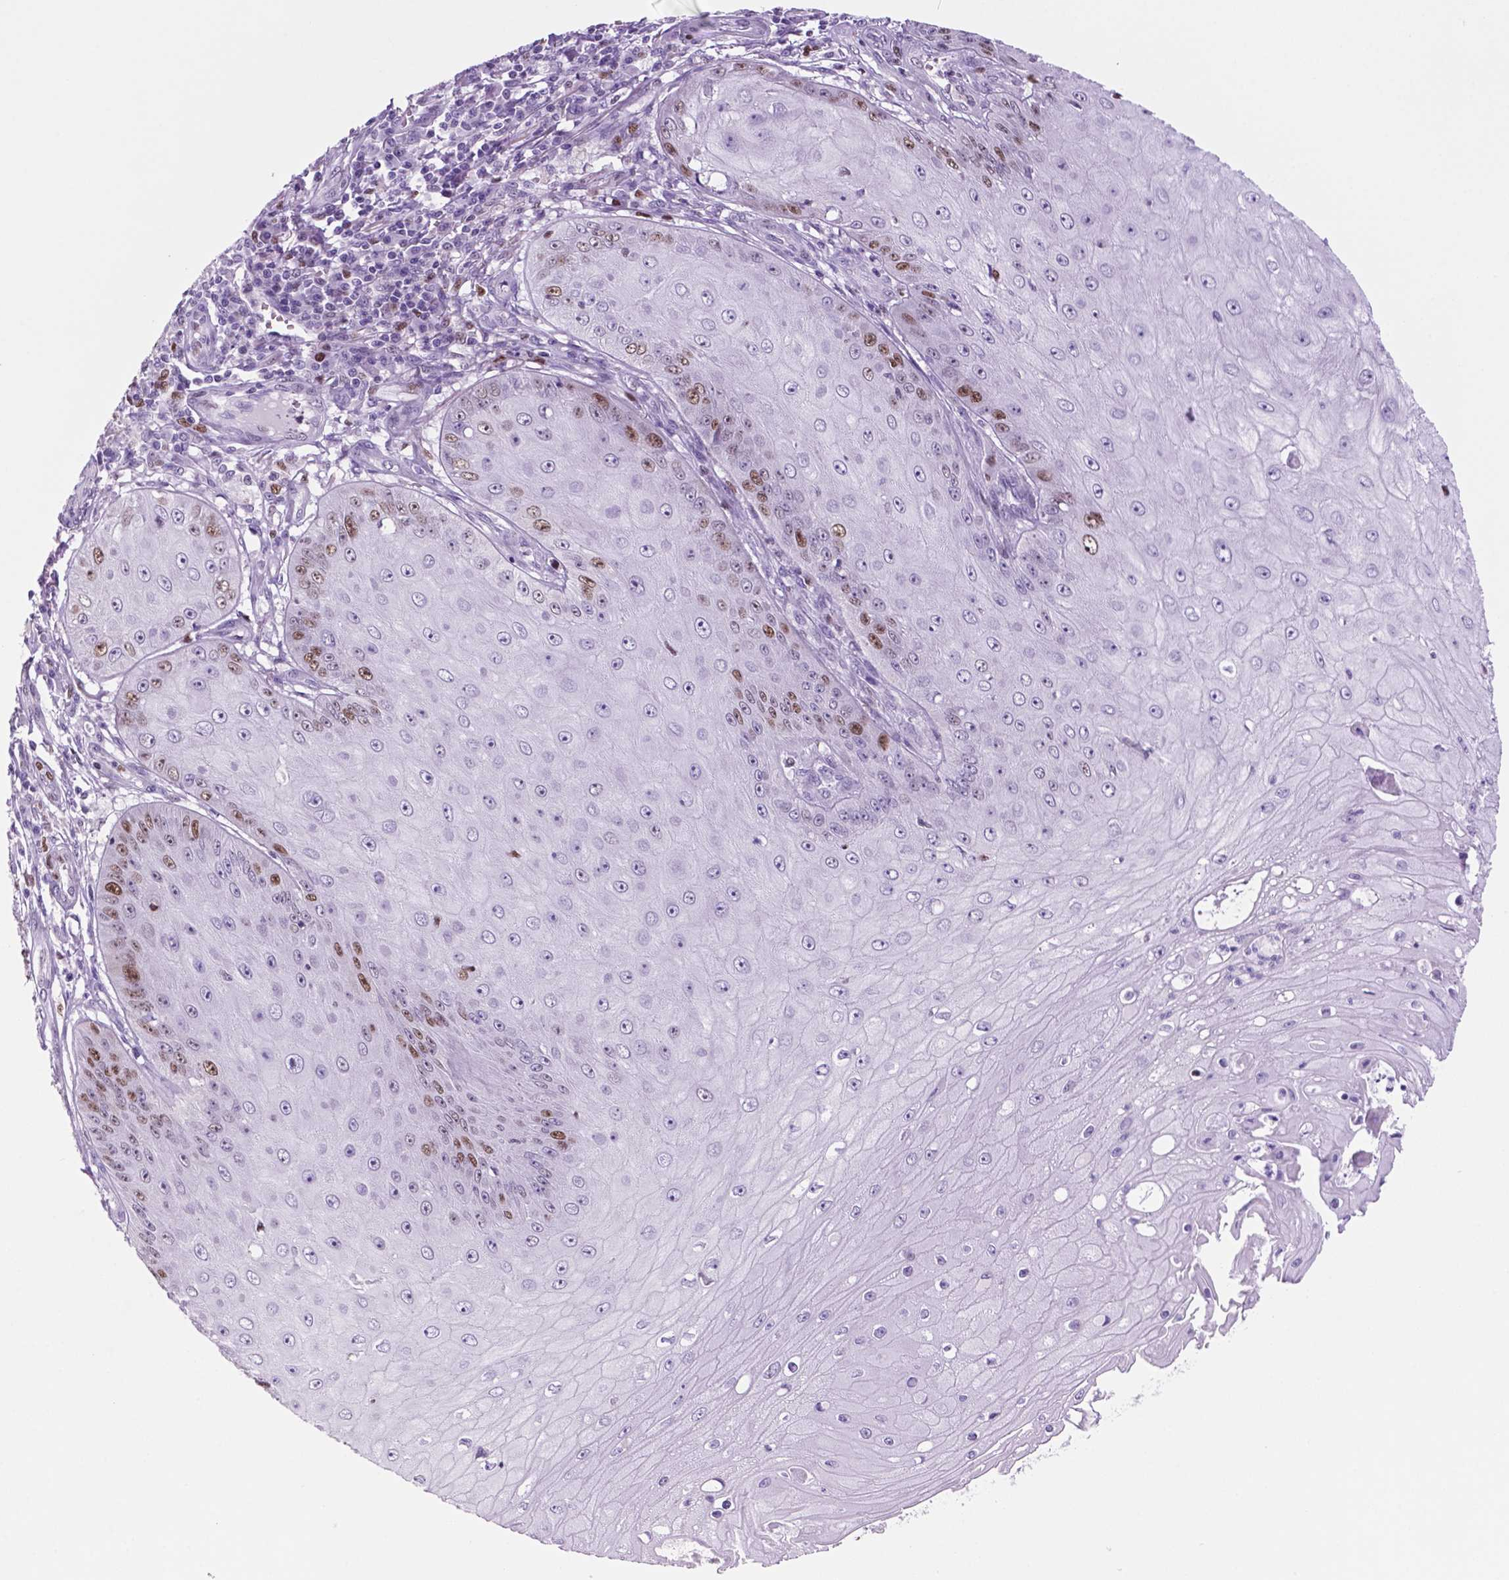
{"staining": {"intensity": "moderate", "quantity": "25%-75%", "location": "nuclear"}, "tissue": "skin cancer", "cell_type": "Tumor cells", "image_type": "cancer", "snomed": [{"axis": "morphology", "description": "Squamous cell carcinoma, NOS"}, {"axis": "topography", "description": "Skin"}], "caption": "Immunohistochemistry (IHC) micrograph of neoplastic tissue: skin squamous cell carcinoma stained using immunohistochemistry (IHC) displays medium levels of moderate protein expression localized specifically in the nuclear of tumor cells, appearing as a nuclear brown color.", "gene": "NCAPH2", "patient": {"sex": "male", "age": 70}}